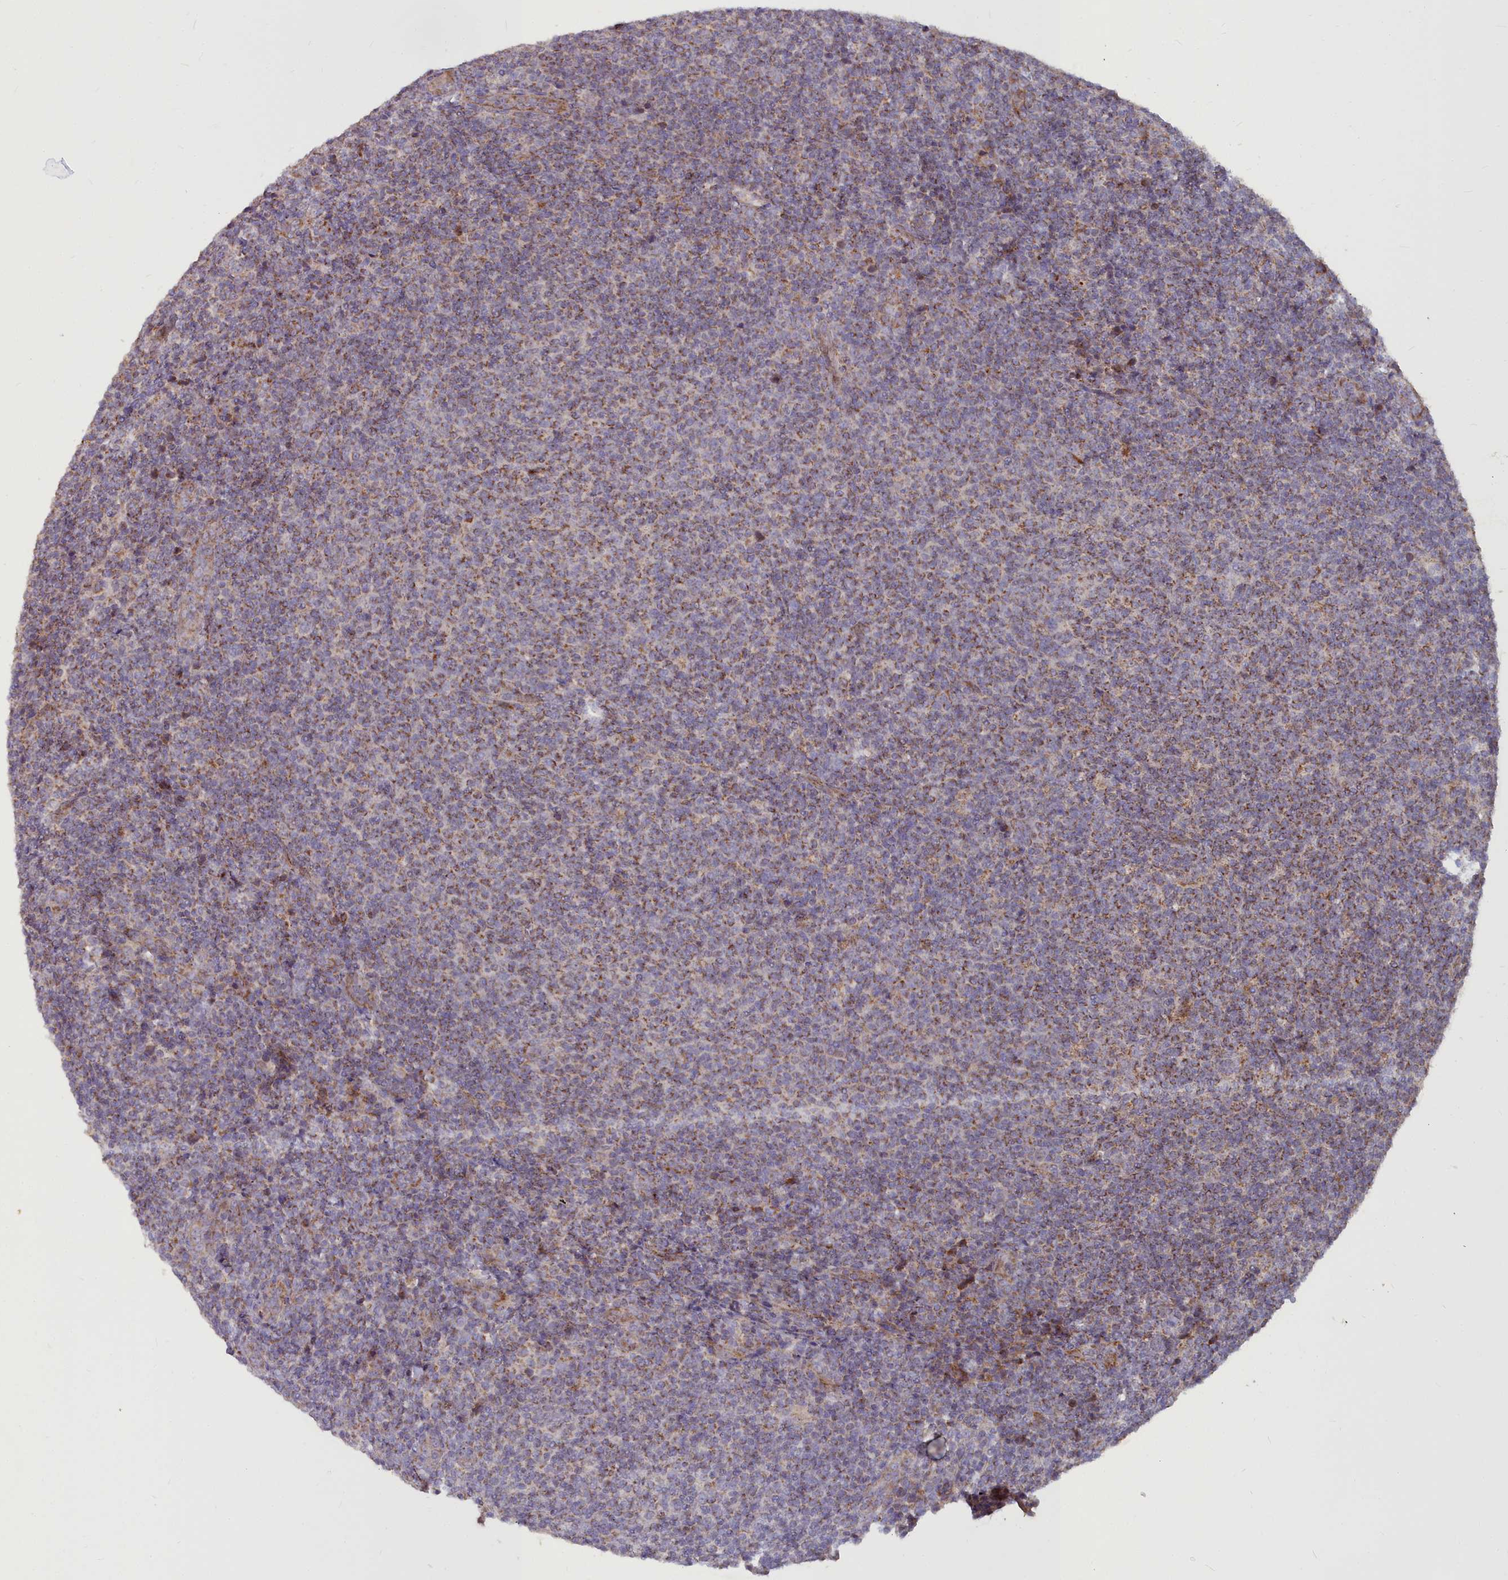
{"staining": {"intensity": "moderate", "quantity": ">75%", "location": "cytoplasmic/membranous"}, "tissue": "lymphoma", "cell_type": "Tumor cells", "image_type": "cancer", "snomed": [{"axis": "morphology", "description": "Malignant lymphoma, non-Hodgkin's type, Low grade"}, {"axis": "topography", "description": "Lymph node"}], "caption": "Immunohistochemistry (IHC) histopathology image of neoplastic tissue: human malignant lymphoma, non-Hodgkin's type (low-grade) stained using IHC exhibits medium levels of moderate protein expression localized specifically in the cytoplasmic/membranous of tumor cells, appearing as a cytoplasmic/membranous brown color.", "gene": "COX11", "patient": {"sex": "male", "age": 66}}